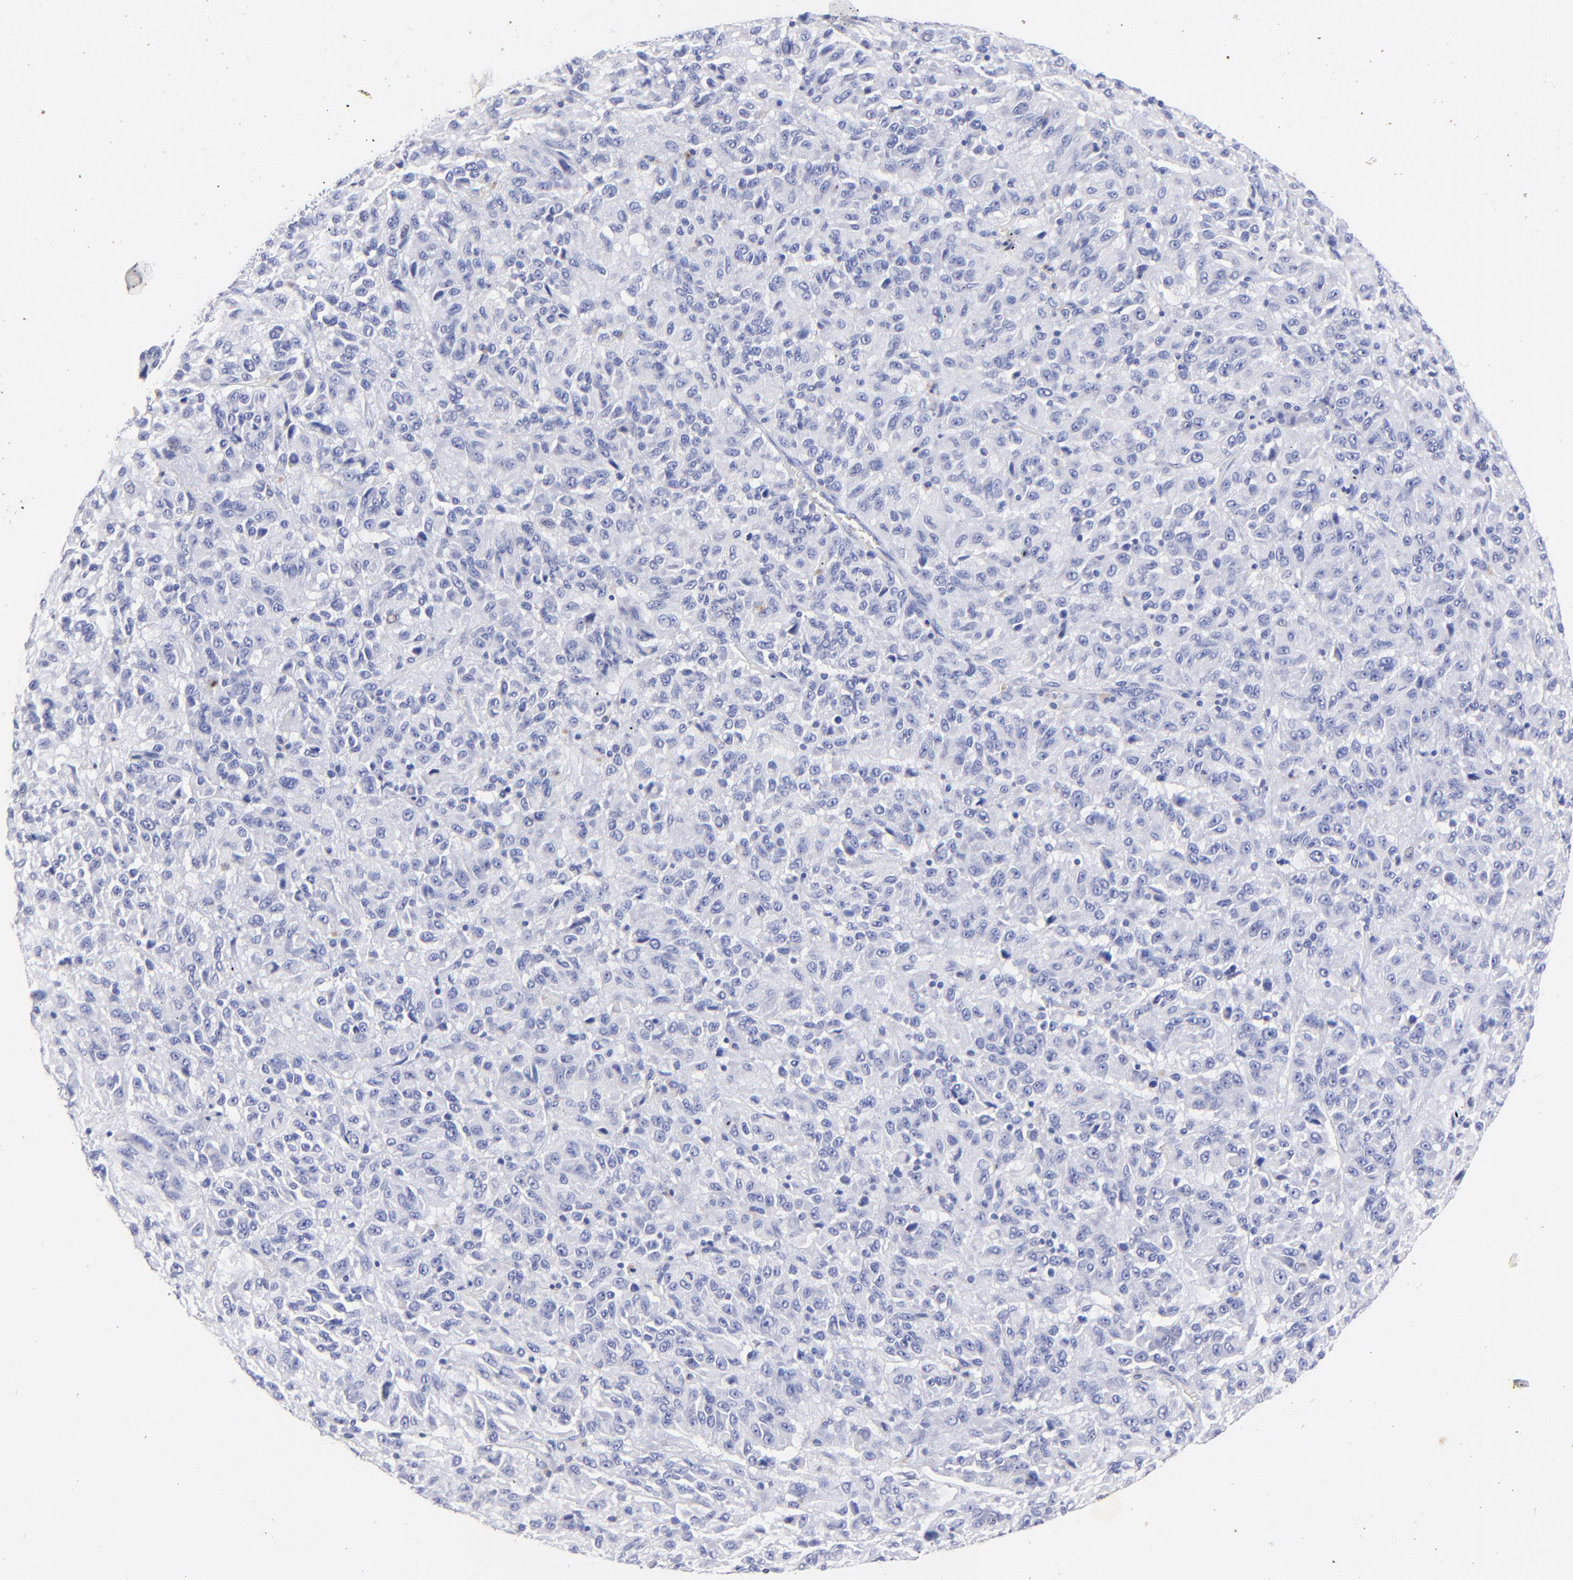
{"staining": {"intensity": "negative", "quantity": "none", "location": "none"}, "tissue": "melanoma", "cell_type": "Tumor cells", "image_type": "cancer", "snomed": [{"axis": "morphology", "description": "Malignant melanoma, Metastatic site"}, {"axis": "topography", "description": "Lung"}], "caption": "Micrograph shows no significant protein staining in tumor cells of malignant melanoma (metastatic site).", "gene": "HORMAD2", "patient": {"sex": "male", "age": 64}}